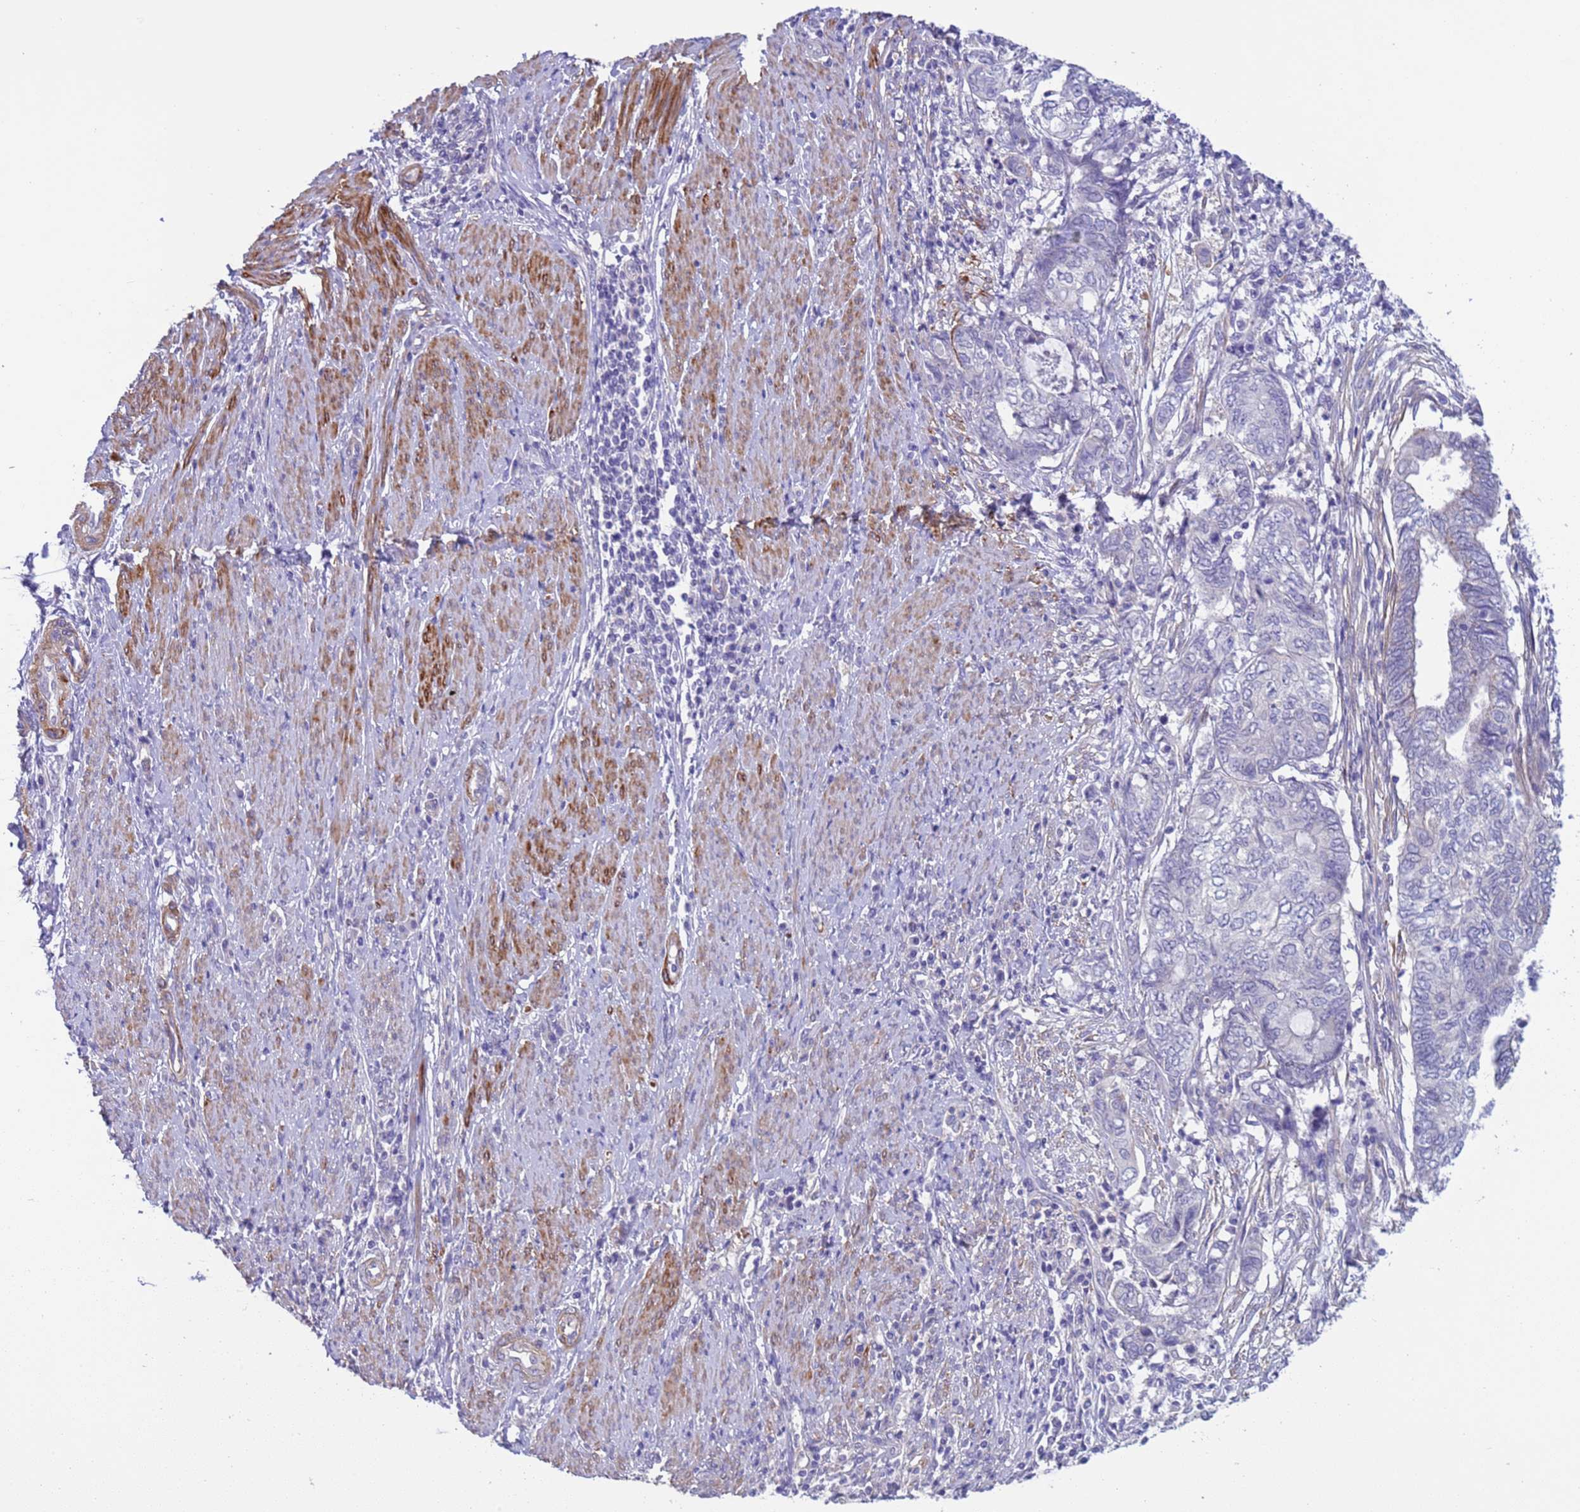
{"staining": {"intensity": "negative", "quantity": "none", "location": "none"}, "tissue": "endometrial cancer", "cell_type": "Tumor cells", "image_type": "cancer", "snomed": [{"axis": "morphology", "description": "Adenocarcinoma, NOS"}, {"axis": "topography", "description": "Uterus"}, {"axis": "topography", "description": "Endometrium"}], "caption": "Tumor cells show no significant expression in endometrial adenocarcinoma.", "gene": "KBTBD3", "patient": {"sex": "female", "age": 70}}